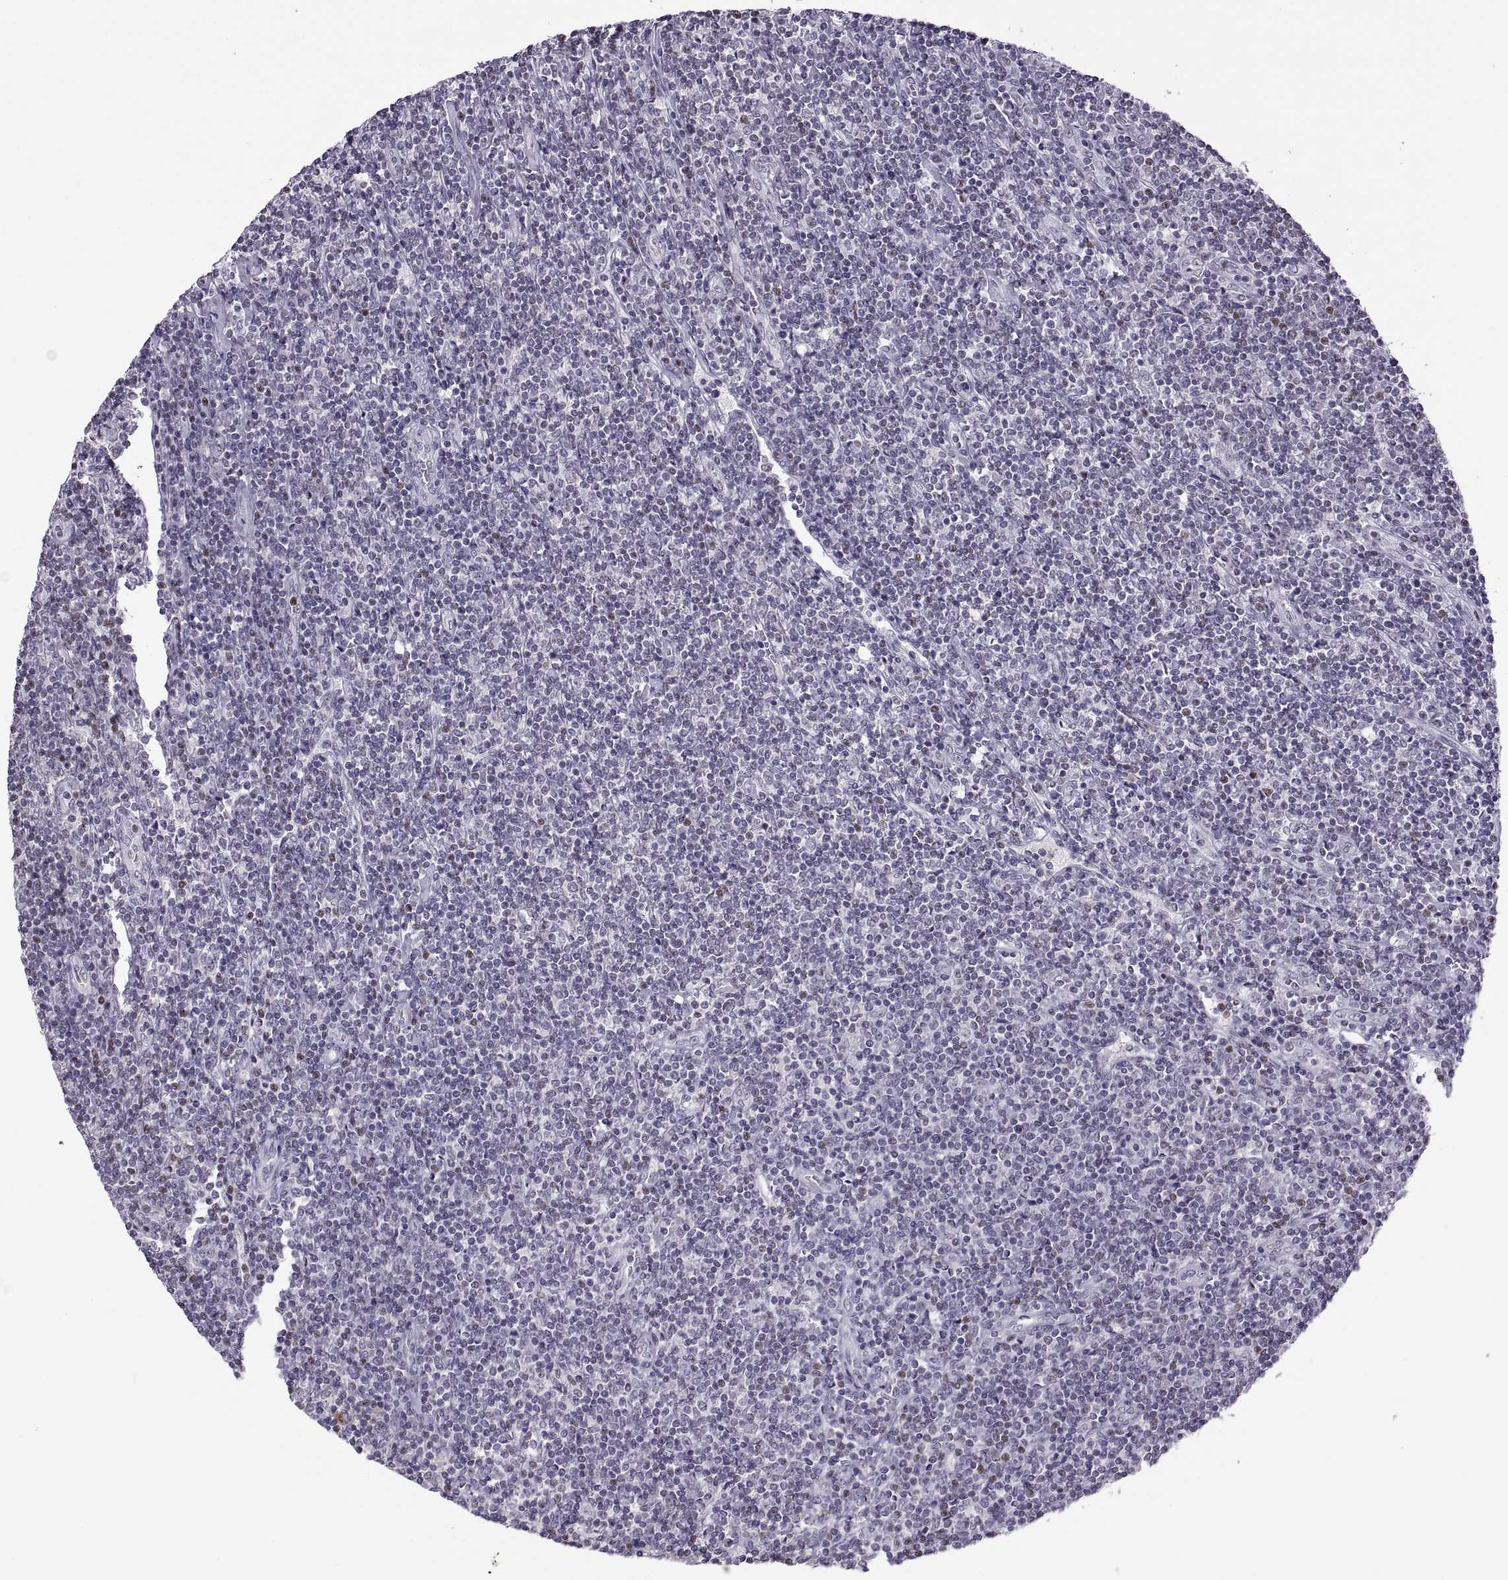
{"staining": {"intensity": "negative", "quantity": "none", "location": "none"}, "tissue": "lymphoma", "cell_type": "Tumor cells", "image_type": "cancer", "snomed": [{"axis": "morphology", "description": "Hodgkin's disease, NOS"}, {"axis": "topography", "description": "Lymph node"}], "caption": "High magnification brightfield microscopy of lymphoma stained with DAB (brown) and counterstained with hematoxylin (blue): tumor cells show no significant expression.", "gene": "NEK2", "patient": {"sex": "male", "age": 40}}